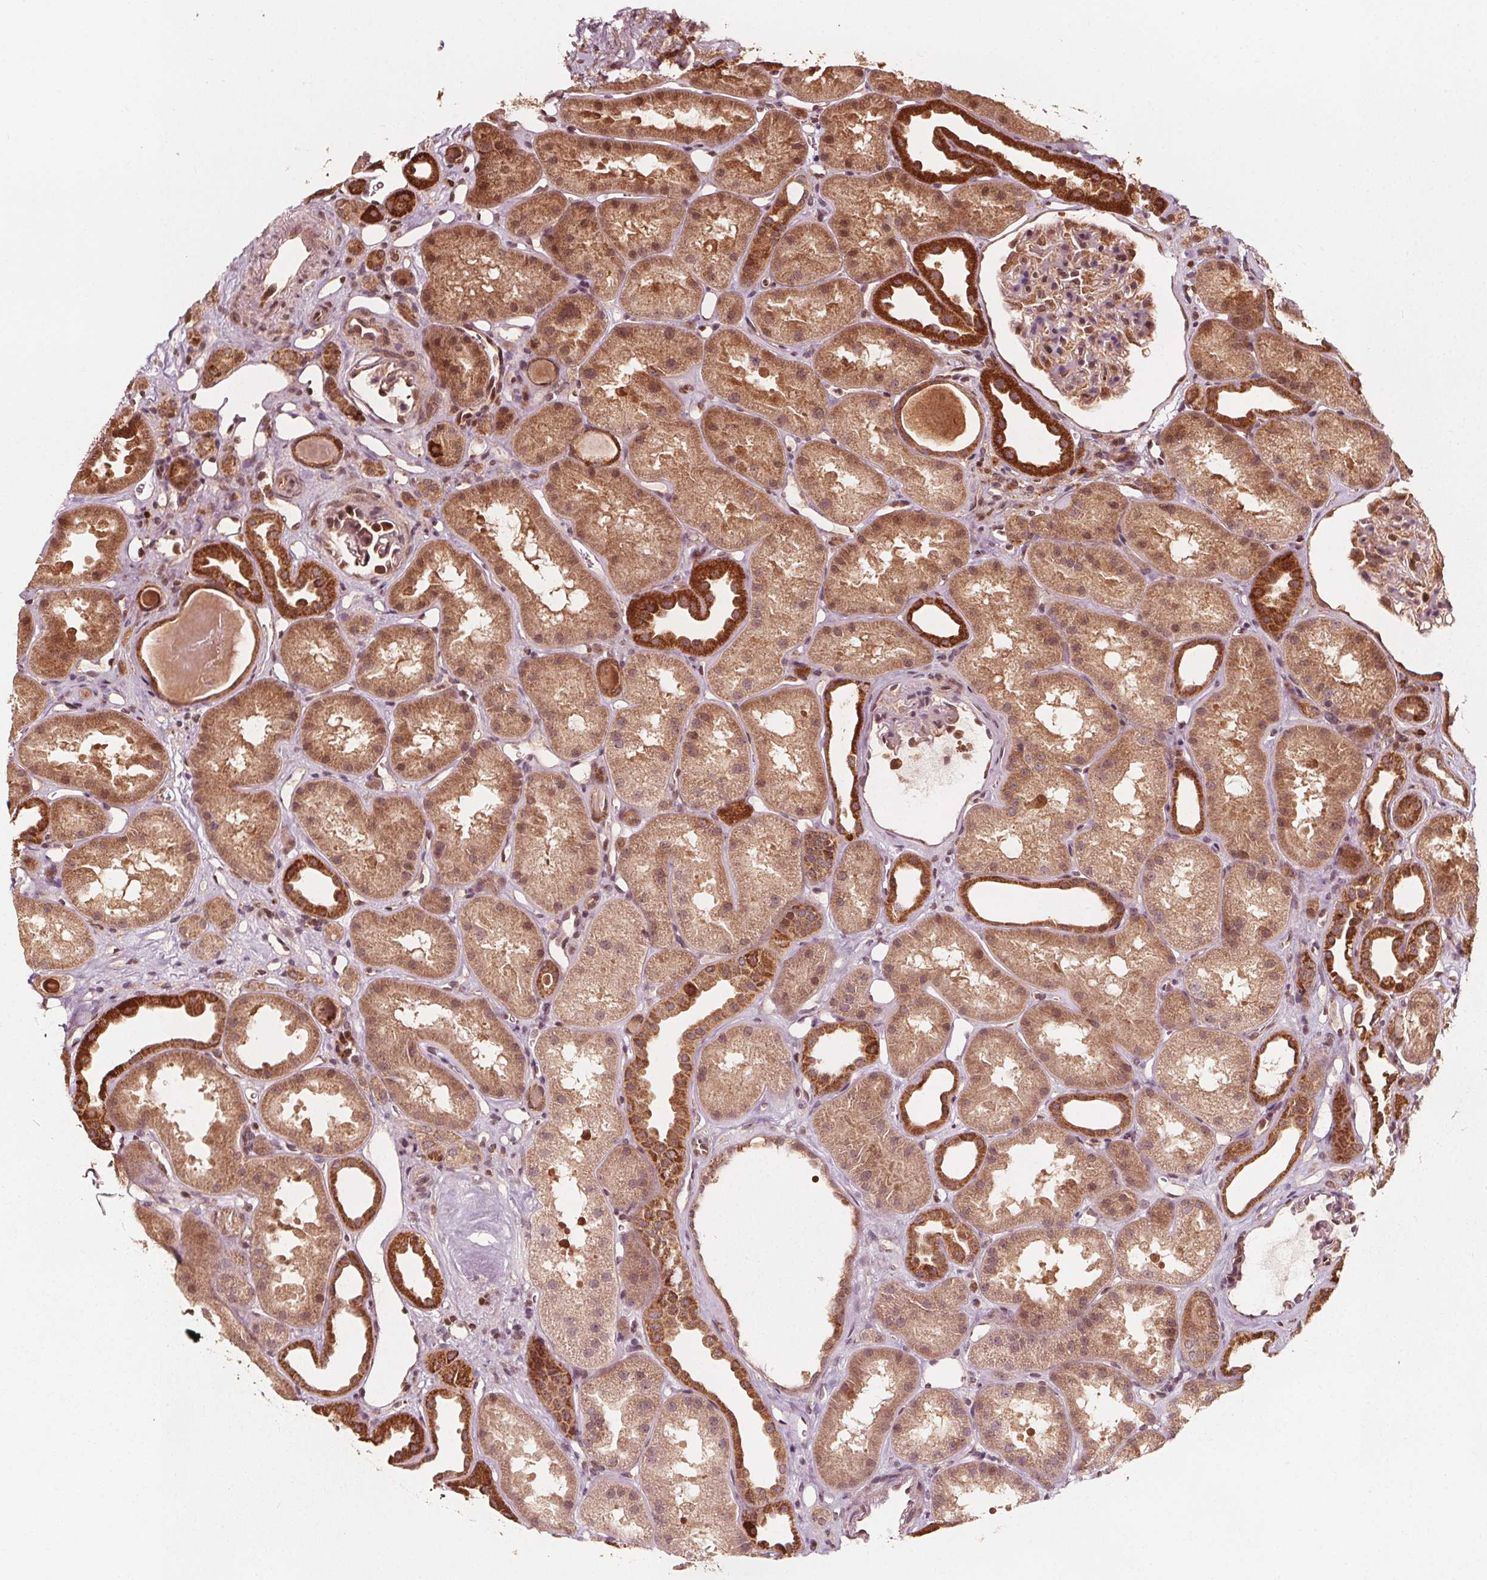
{"staining": {"intensity": "weak", "quantity": "25%-75%", "location": "cytoplasmic/membranous,nuclear"}, "tissue": "kidney", "cell_type": "Cells in glomeruli", "image_type": "normal", "snomed": [{"axis": "morphology", "description": "Normal tissue, NOS"}, {"axis": "topography", "description": "Kidney"}], "caption": "Weak cytoplasmic/membranous,nuclear expression for a protein is identified in about 25%-75% of cells in glomeruli of benign kidney using IHC.", "gene": "AIP", "patient": {"sex": "male", "age": 61}}